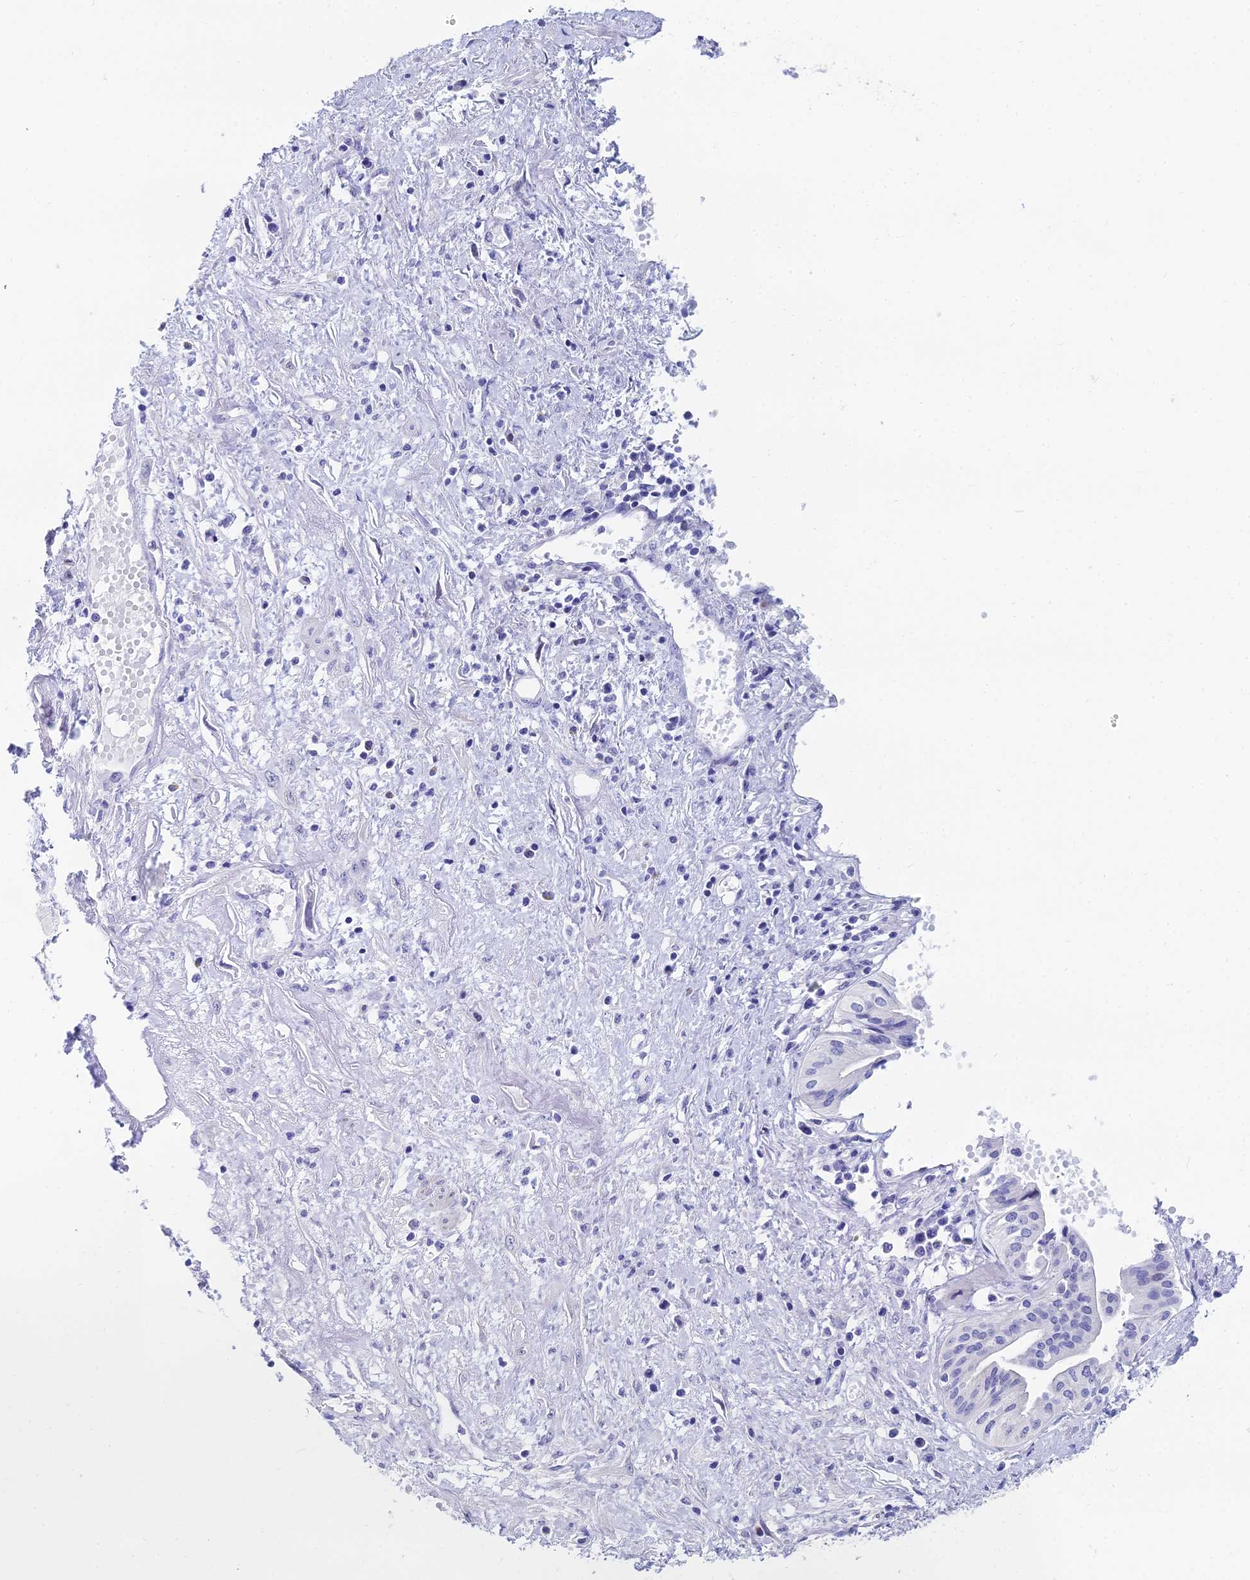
{"staining": {"intensity": "negative", "quantity": "none", "location": "none"}, "tissue": "pancreatic cancer", "cell_type": "Tumor cells", "image_type": "cancer", "snomed": [{"axis": "morphology", "description": "Adenocarcinoma, NOS"}, {"axis": "topography", "description": "Pancreas"}], "caption": "Tumor cells show no significant positivity in pancreatic cancer.", "gene": "HSPA1L", "patient": {"sex": "female", "age": 50}}